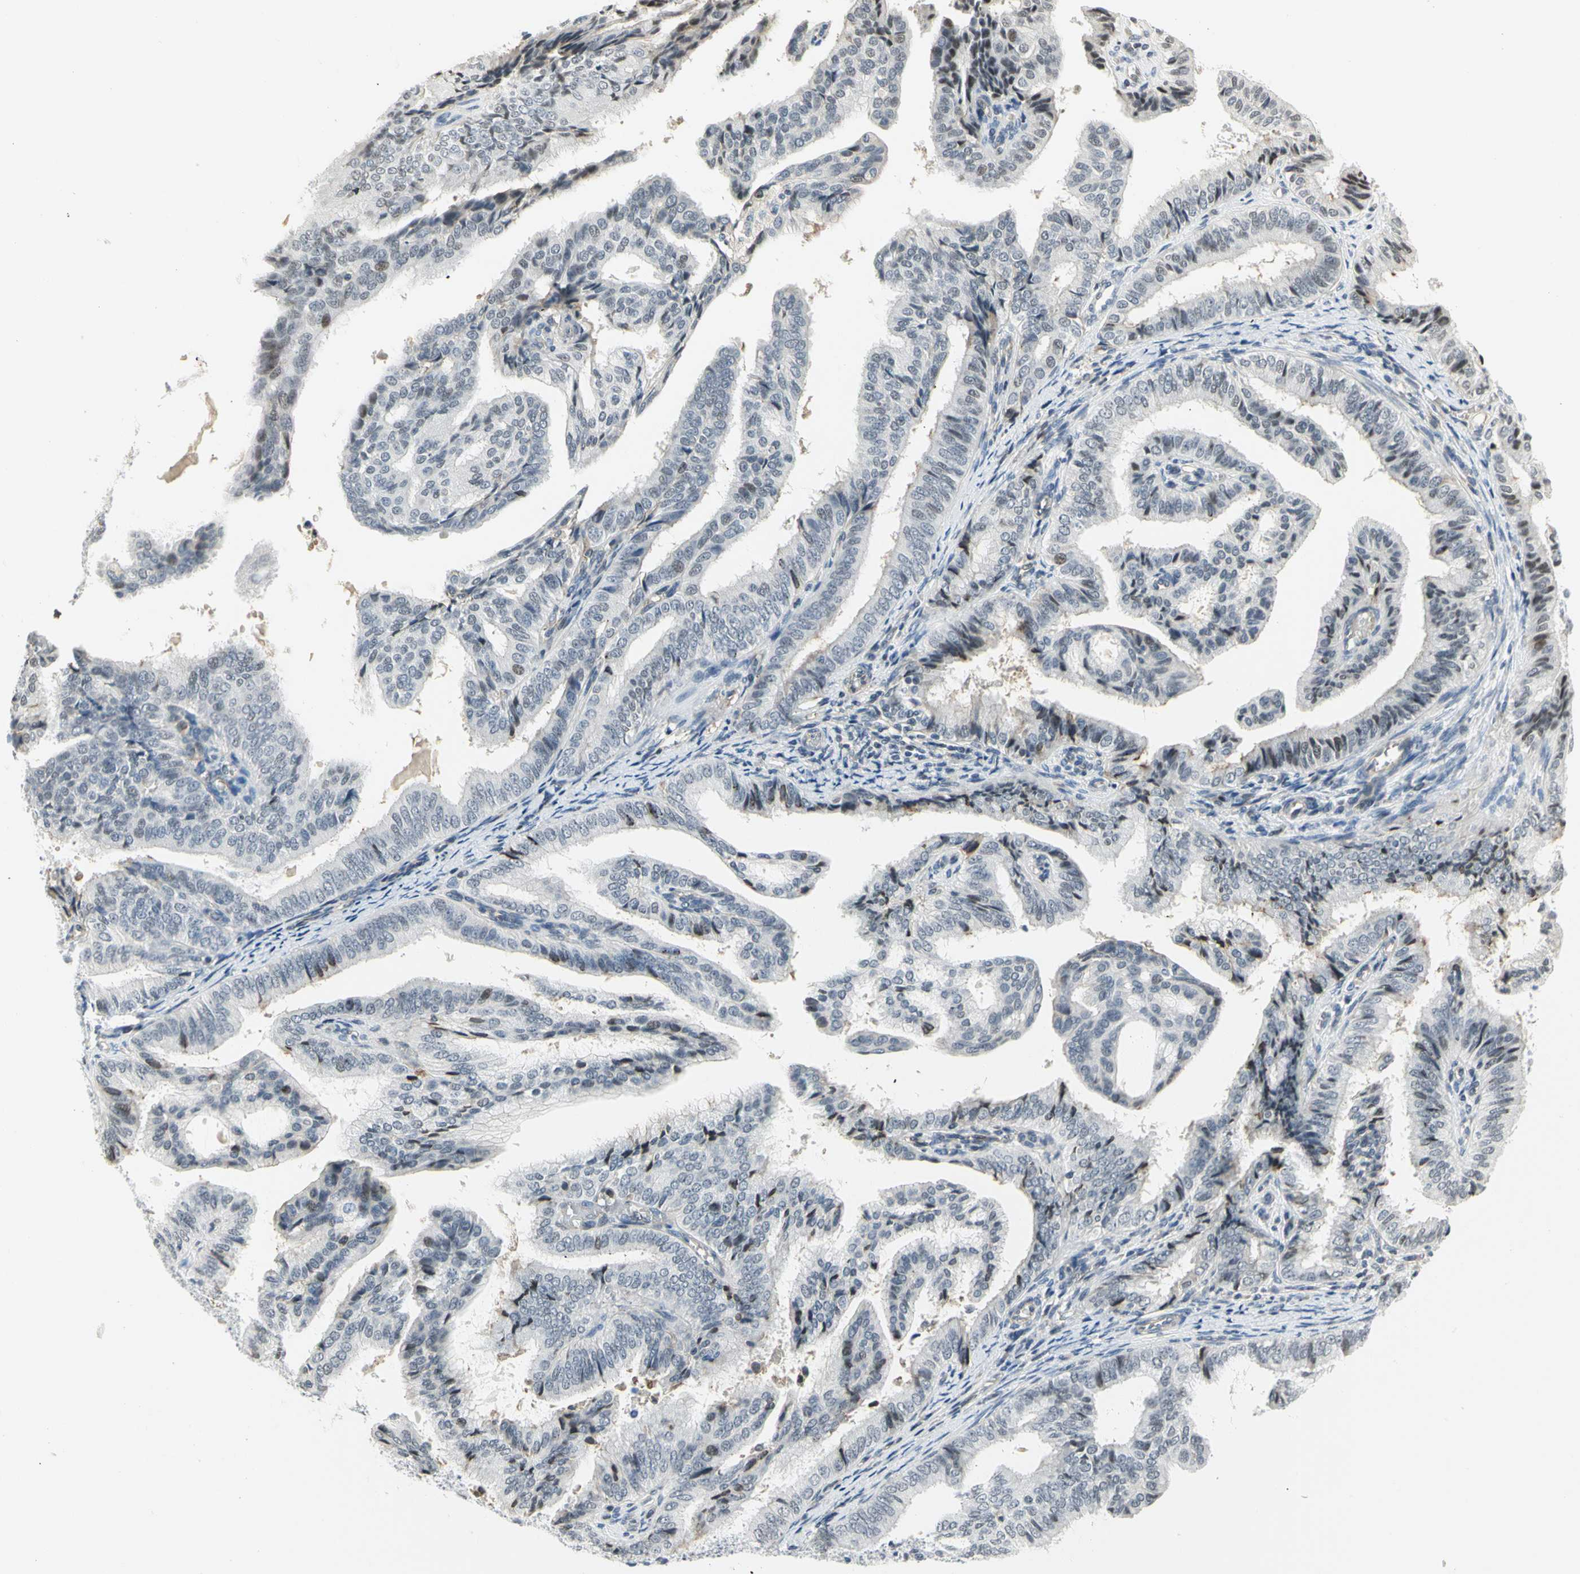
{"staining": {"intensity": "moderate", "quantity": "<25%", "location": "nuclear"}, "tissue": "endometrial cancer", "cell_type": "Tumor cells", "image_type": "cancer", "snomed": [{"axis": "morphology", "description": "Adenocarcinoma, NOS"}, {"axis": "topography", "description": "Endometrium"}], "caption": "IHC micrograph of human endometrial cancer stained for a protein (brown), which shows low levels of moderate nuclear expression in approximately <25% of tumor cells.", "gene": "IMPG2", "patient": {"sex": "female", "age": 58}}